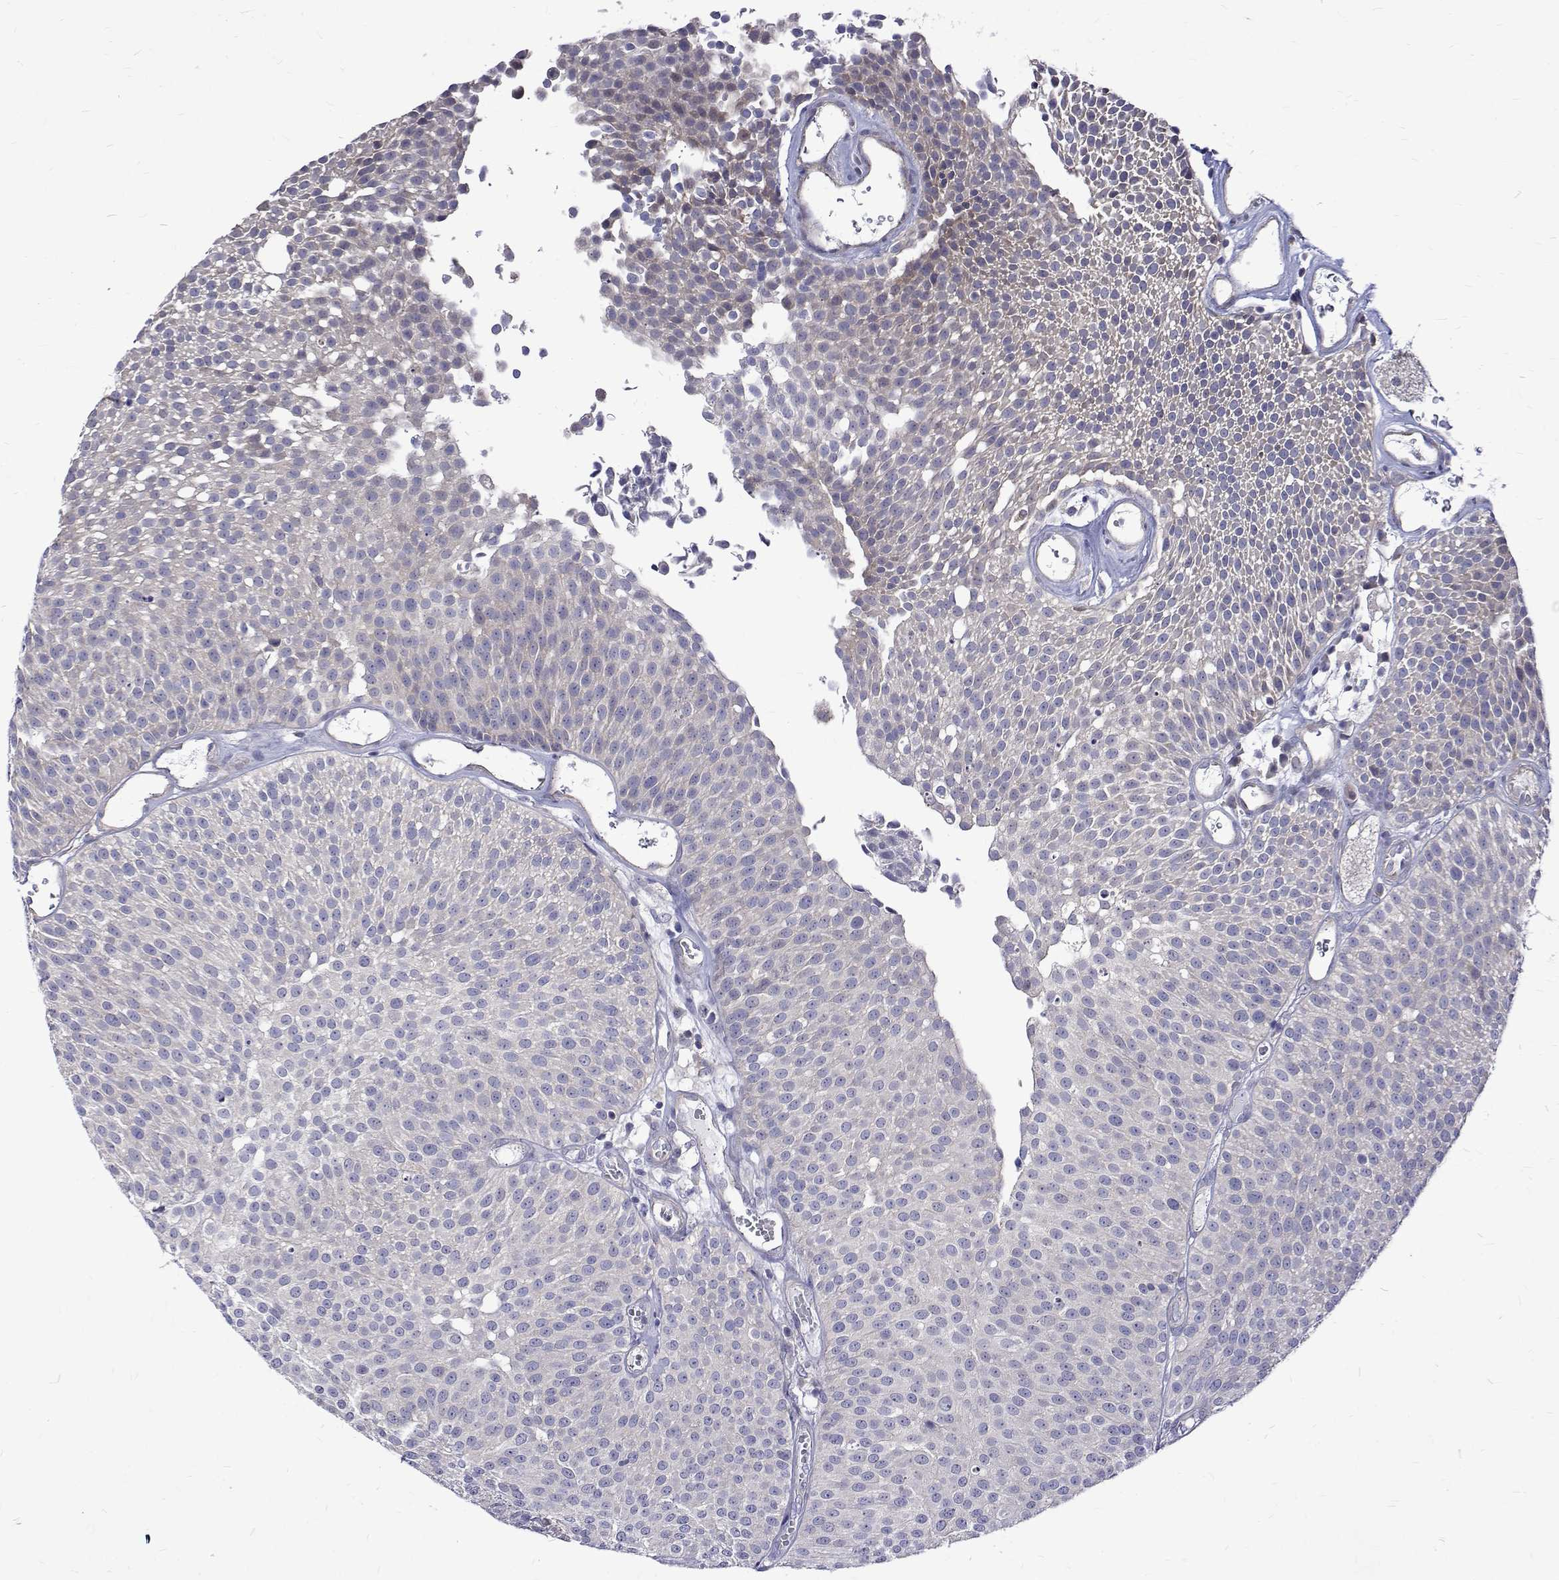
{"staining": {"intensity": "negative", "quantity": "none", "location": "none"}, "tissue": "urothelial cancer", "cell_type": "Tumor cells", "image_type": "cancer", "snomed": [{"axis": "morphology", "description": "Urothelial carcinoma, Low grade"}, {"axis": "topography", "description": "Urinary bladder"}], "caption": "This is an immunohistochemistry (IHC) histopathology image of urothelial cancer. There is no expression in tumor cells.", "gene": "PADI1", "patient": {"sex": "female", "age": 79}}